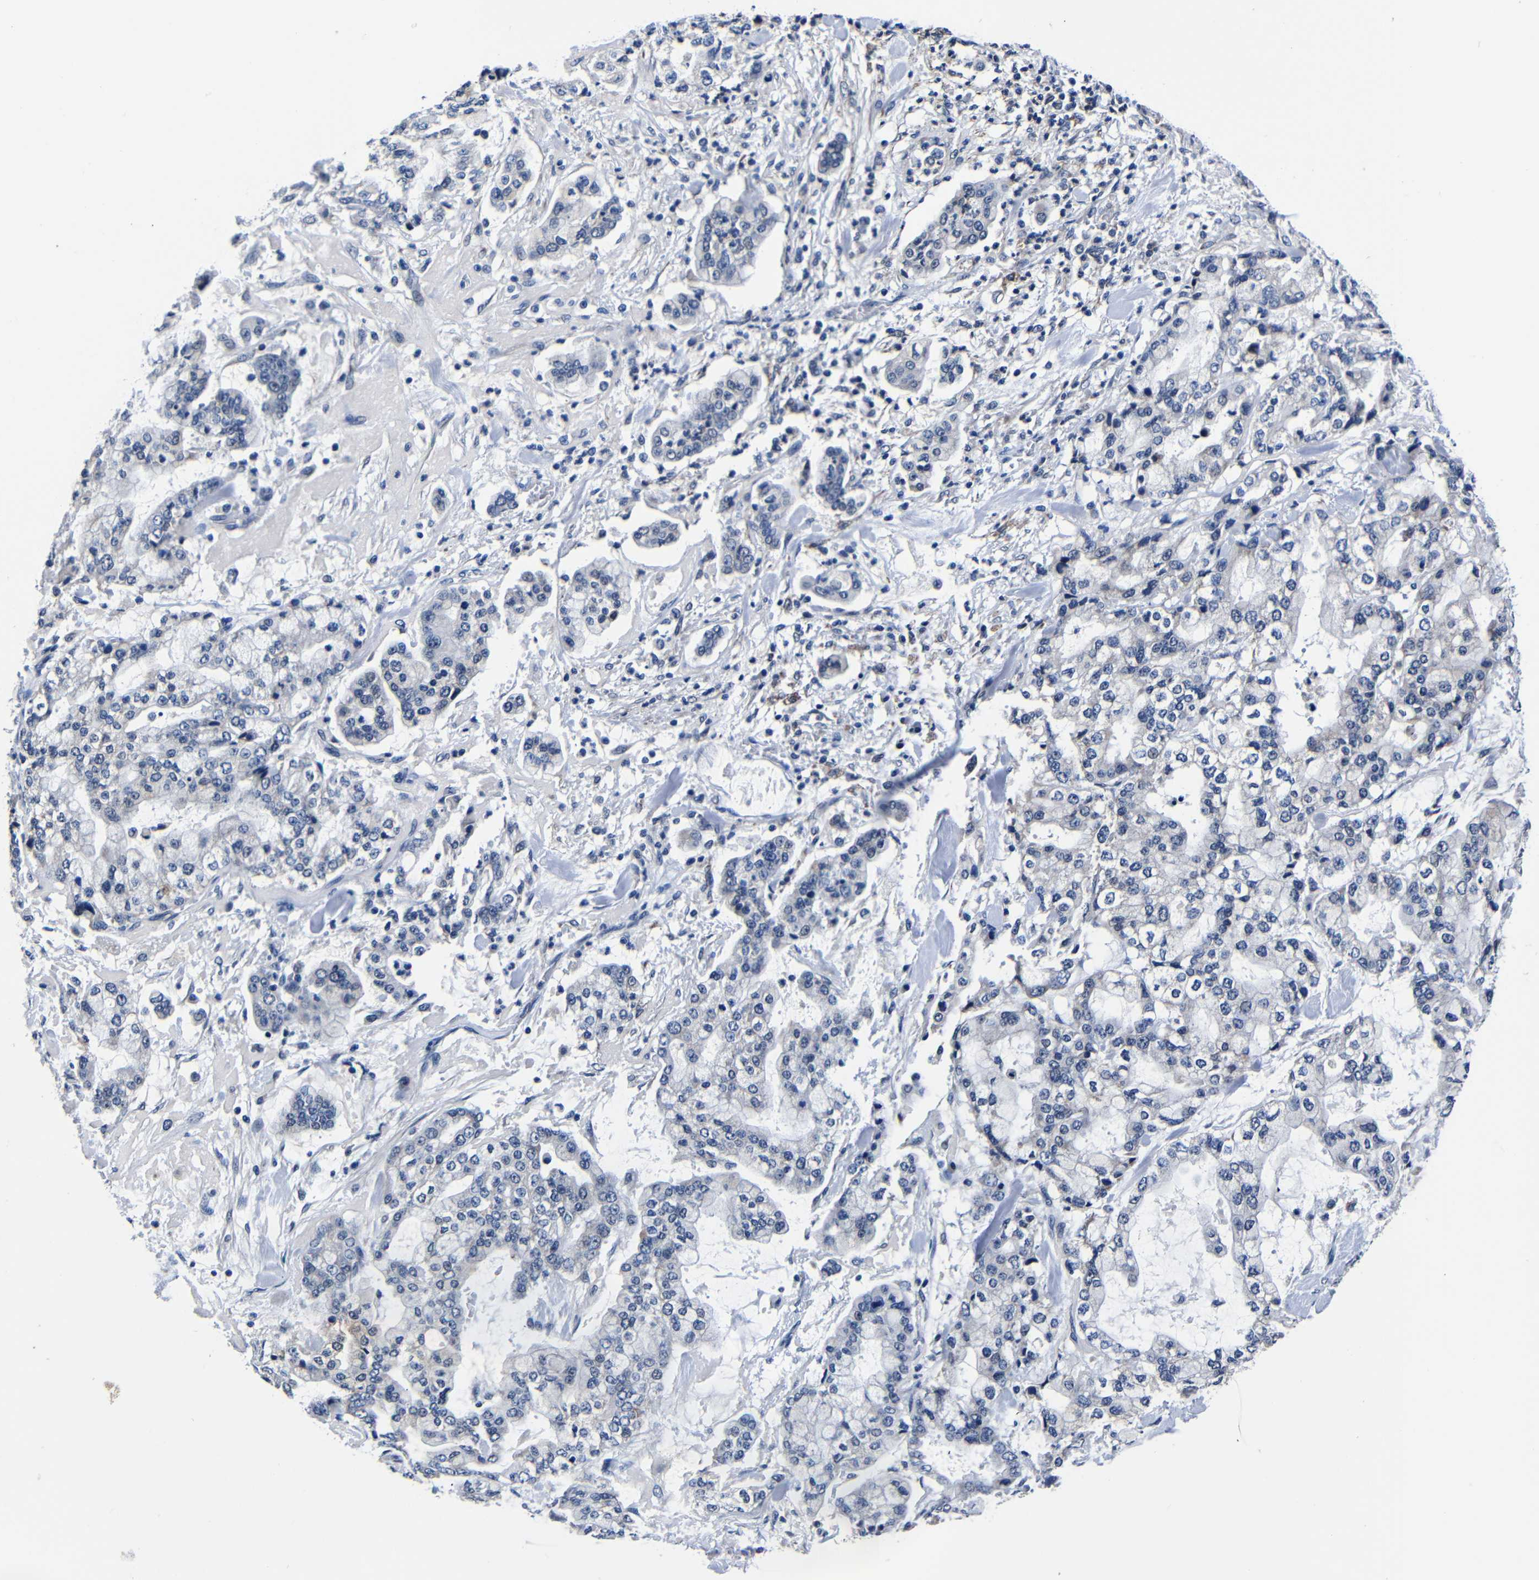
{"staining": {"intensity": "negative", "quantity": "none", "location": "none"}, "tissue": "stomach cancer", "cell_type": "Tumor cells", "image_type": "cancer", "snomed": [{"axis": "morphology", "description": "Normal tissue, NOS"}, {"axis": "morphology", "description": "Adenocarcinoma, NOS"}, {"axis": "topography", "description": "Stomach, upper"}, {"axis": "topography", "description": "Stomach"}], "caption": "Tumor cells show no significant expression in stomach cancer (adenocarcinoma).", "gene": "DEPP1", "patient": {"sex": "male", "age": 76}}